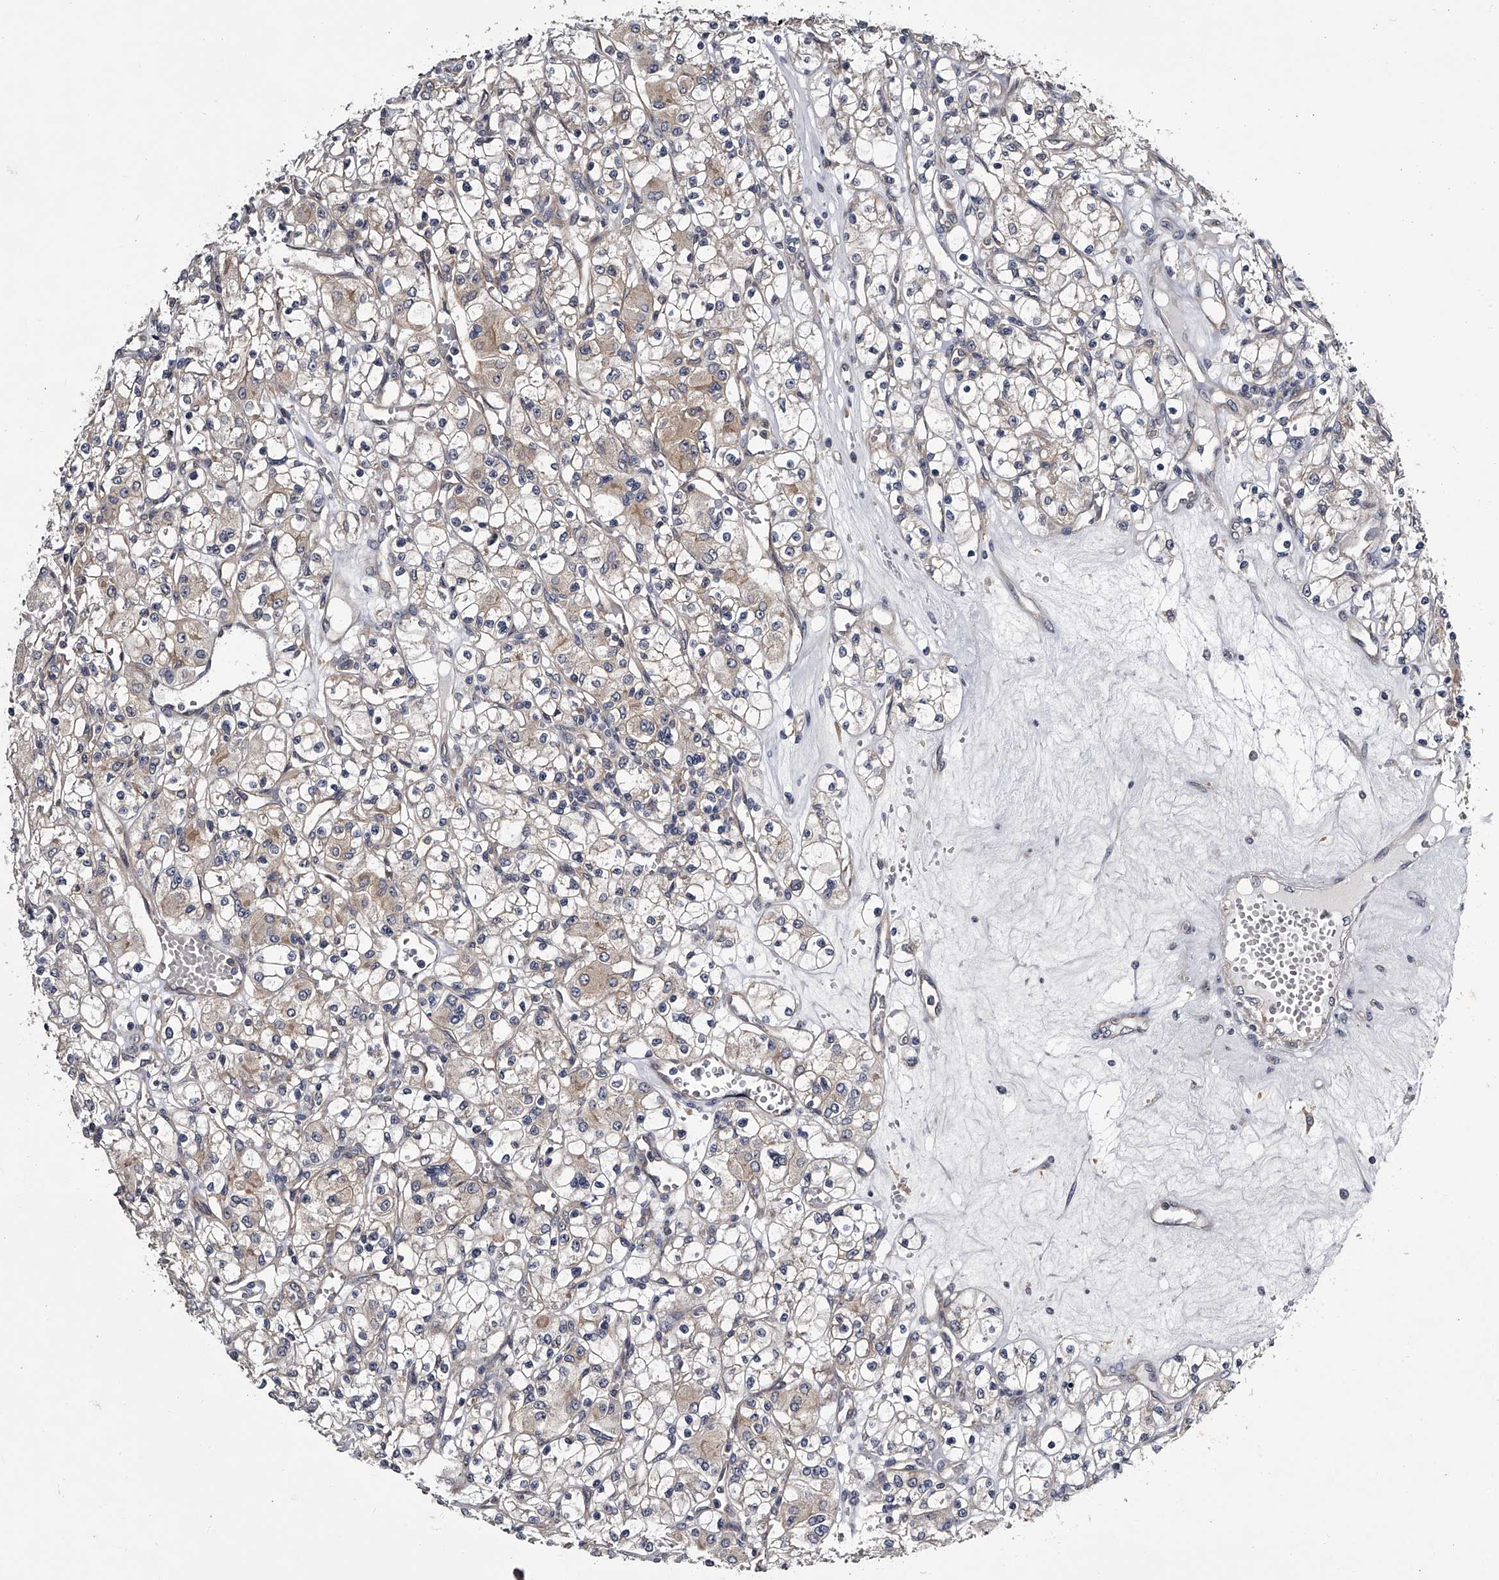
{"staining": {"intensity": "weak", "quantity": "<25%", "location": "cytoplasmic/membranous"}, "tissue": "renal cancer", "cell_type": "Tumor cells", "image_type": "cancer", "snomed": [{"axis": "morphology", "description": "Adenocarcinoma, NOS"}, {"axis": "topography", "description": "Kidney"}], "caption": "Tumor cells show no significant staining in renal cancer (adenocarcinoma). (IHC, brightfield microscopy, high magnification).", "gene": "GAPVD1", "patient": {"sex": "female", "age": 59}}